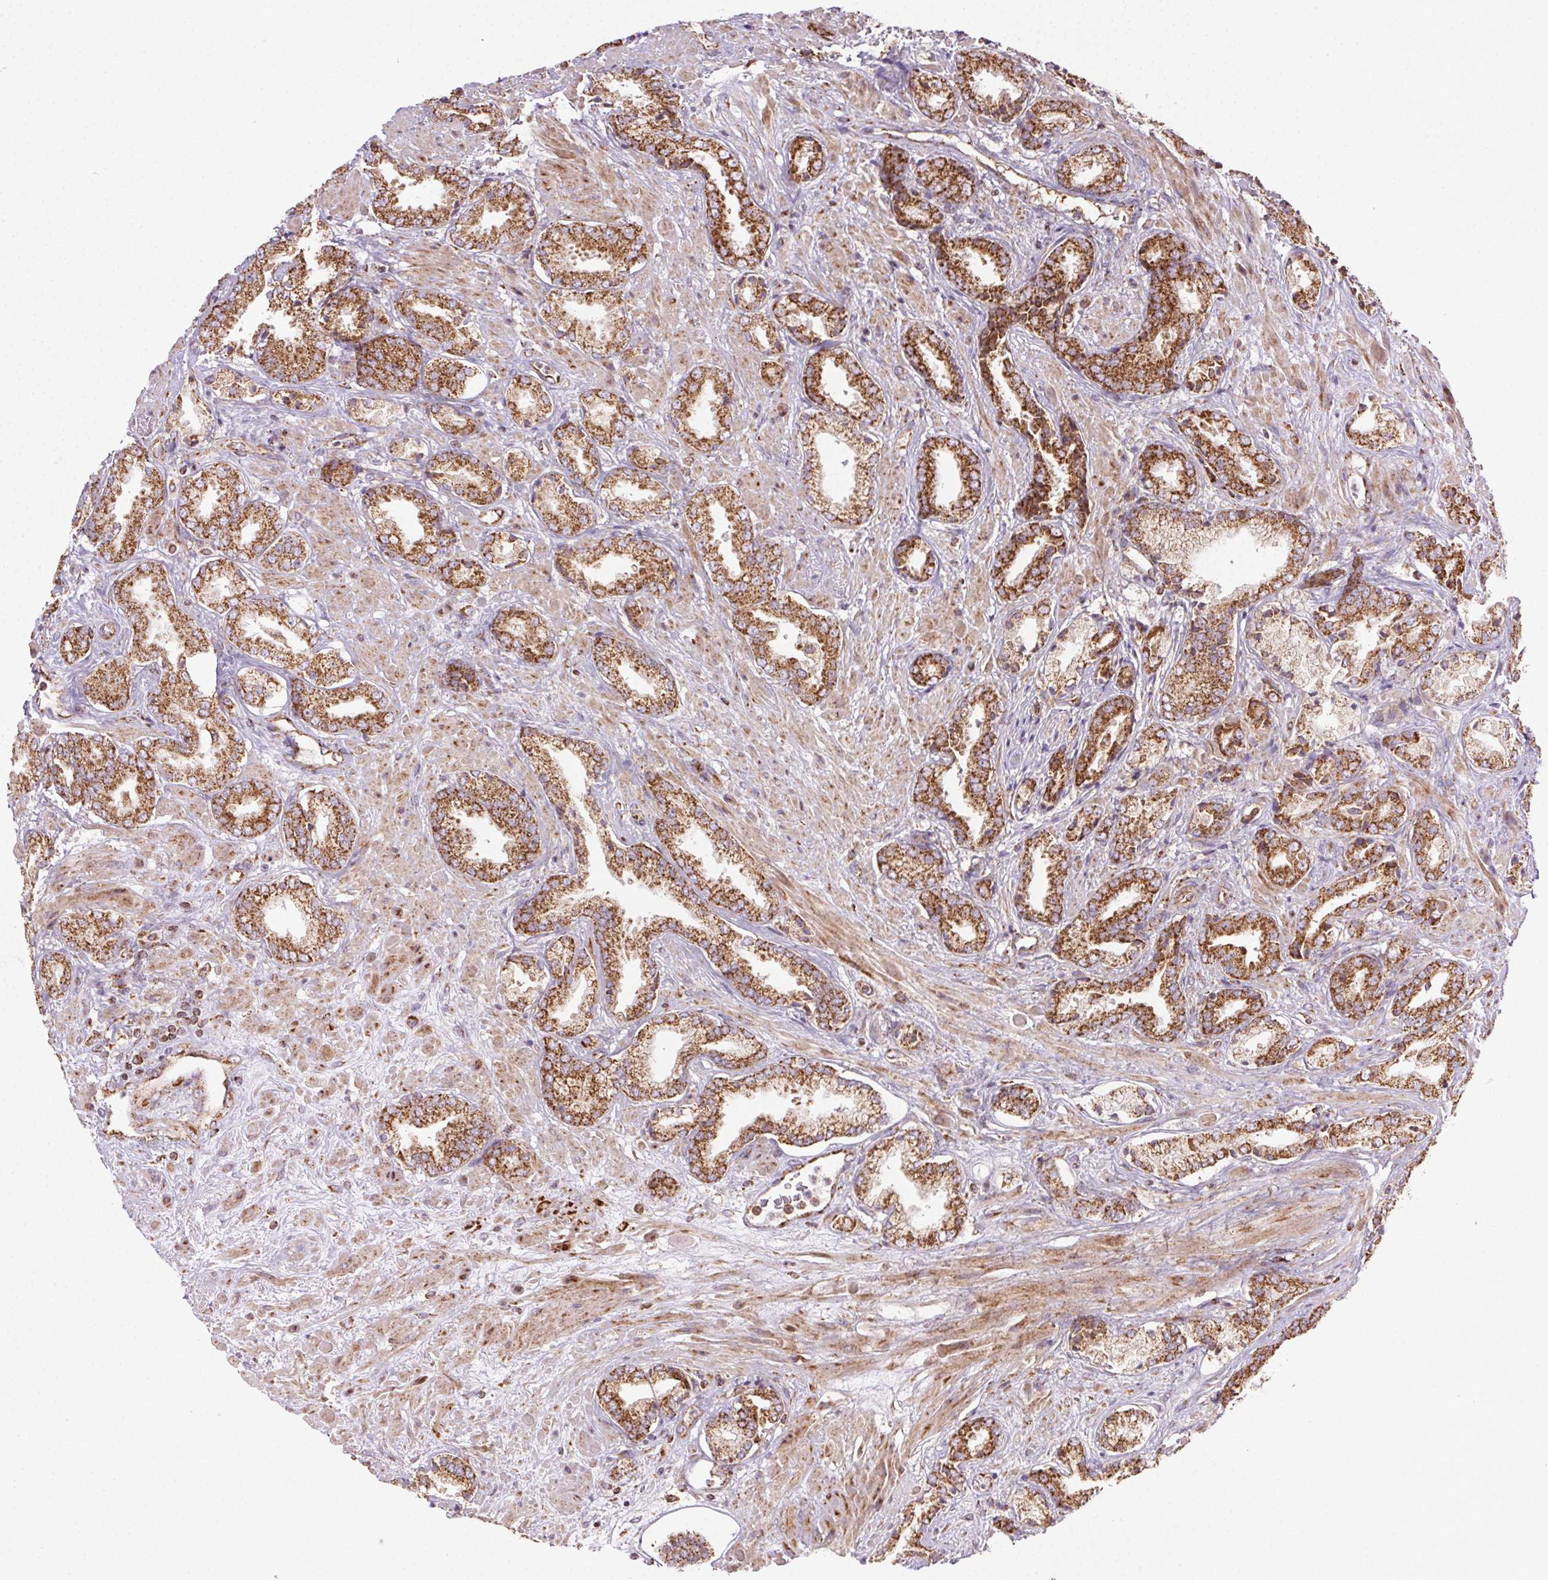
{"staining": {"intensity": "strong", "quantity": ">75%", "location": "cytoplasmic/membranous"}, "tissue": "prostate cancer", "cell_type": "Tumor cells", "image_type": "cancer", "snomed": [{"axis": "morphology", "description": "Adenocarcinoma, High grade"}, {"axis": "topography", "description": "Prostate"}], "caption": "Tumor cells reveal strong cytoplasmic/membranous expression in approximately >75% of cells in prostate cancer (adenocarcinoma (high-grade)).", "gene": "CLPB", "patient": {"sex": "male", "age": 56}}